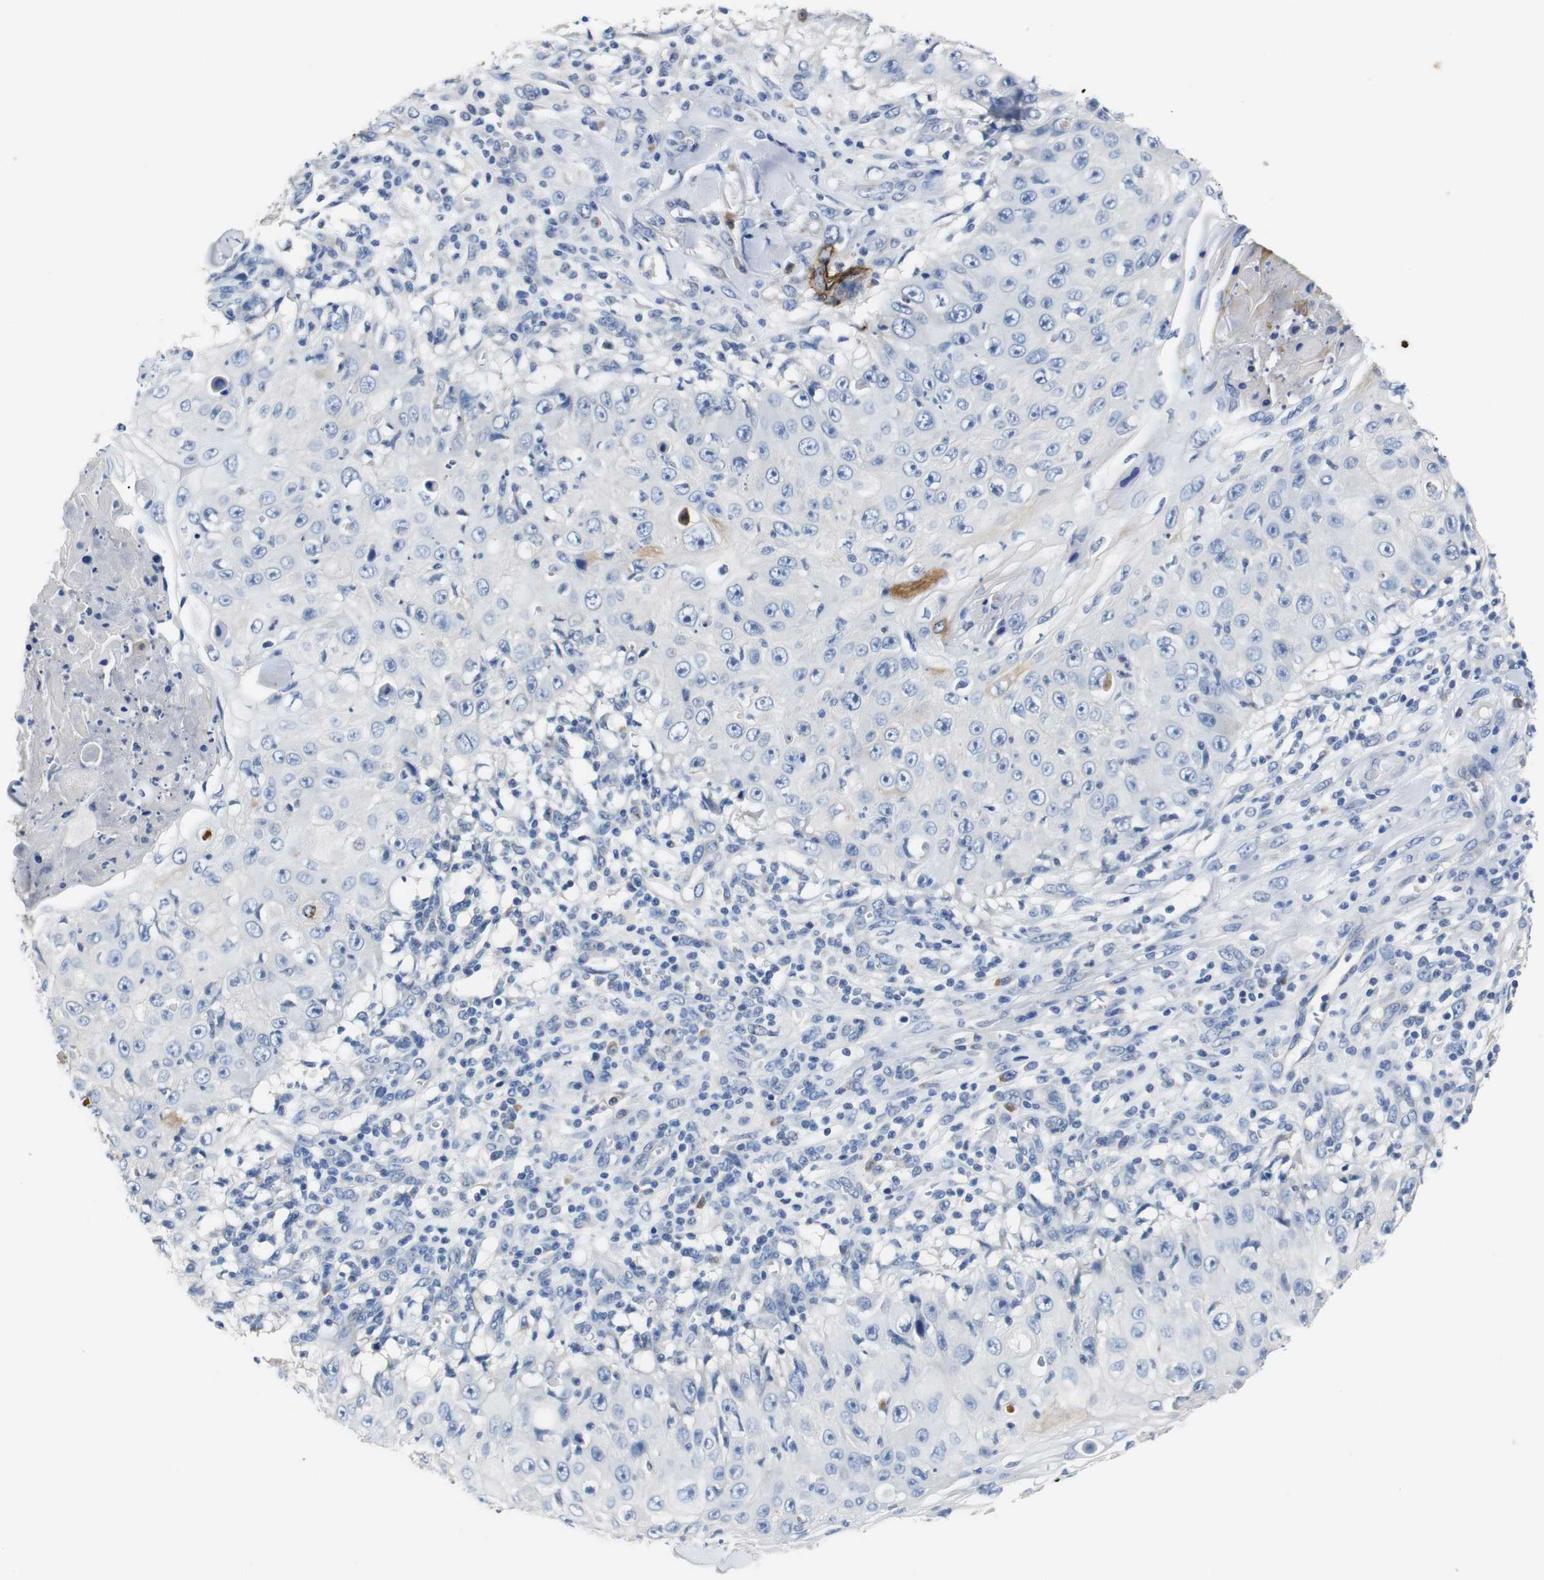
{"staining": {"intensity": "negative", "quantity": "none", "location": "none"}, "tissue": "skin cancer", "cell_type": "Tumor cells", "image_type": "cancer", "snomed": [{"axis": "morphology", "description": "Squamous cell carcinoma, NOS"}, {"axis": "topography", "description": "Skin"}], "caption": "An image of human skin cancer (squamous cell carcinoma) is negative for staining in tumor cells.", "gene": "PCK1", "patient": {"sex": "male", "age": 86}}